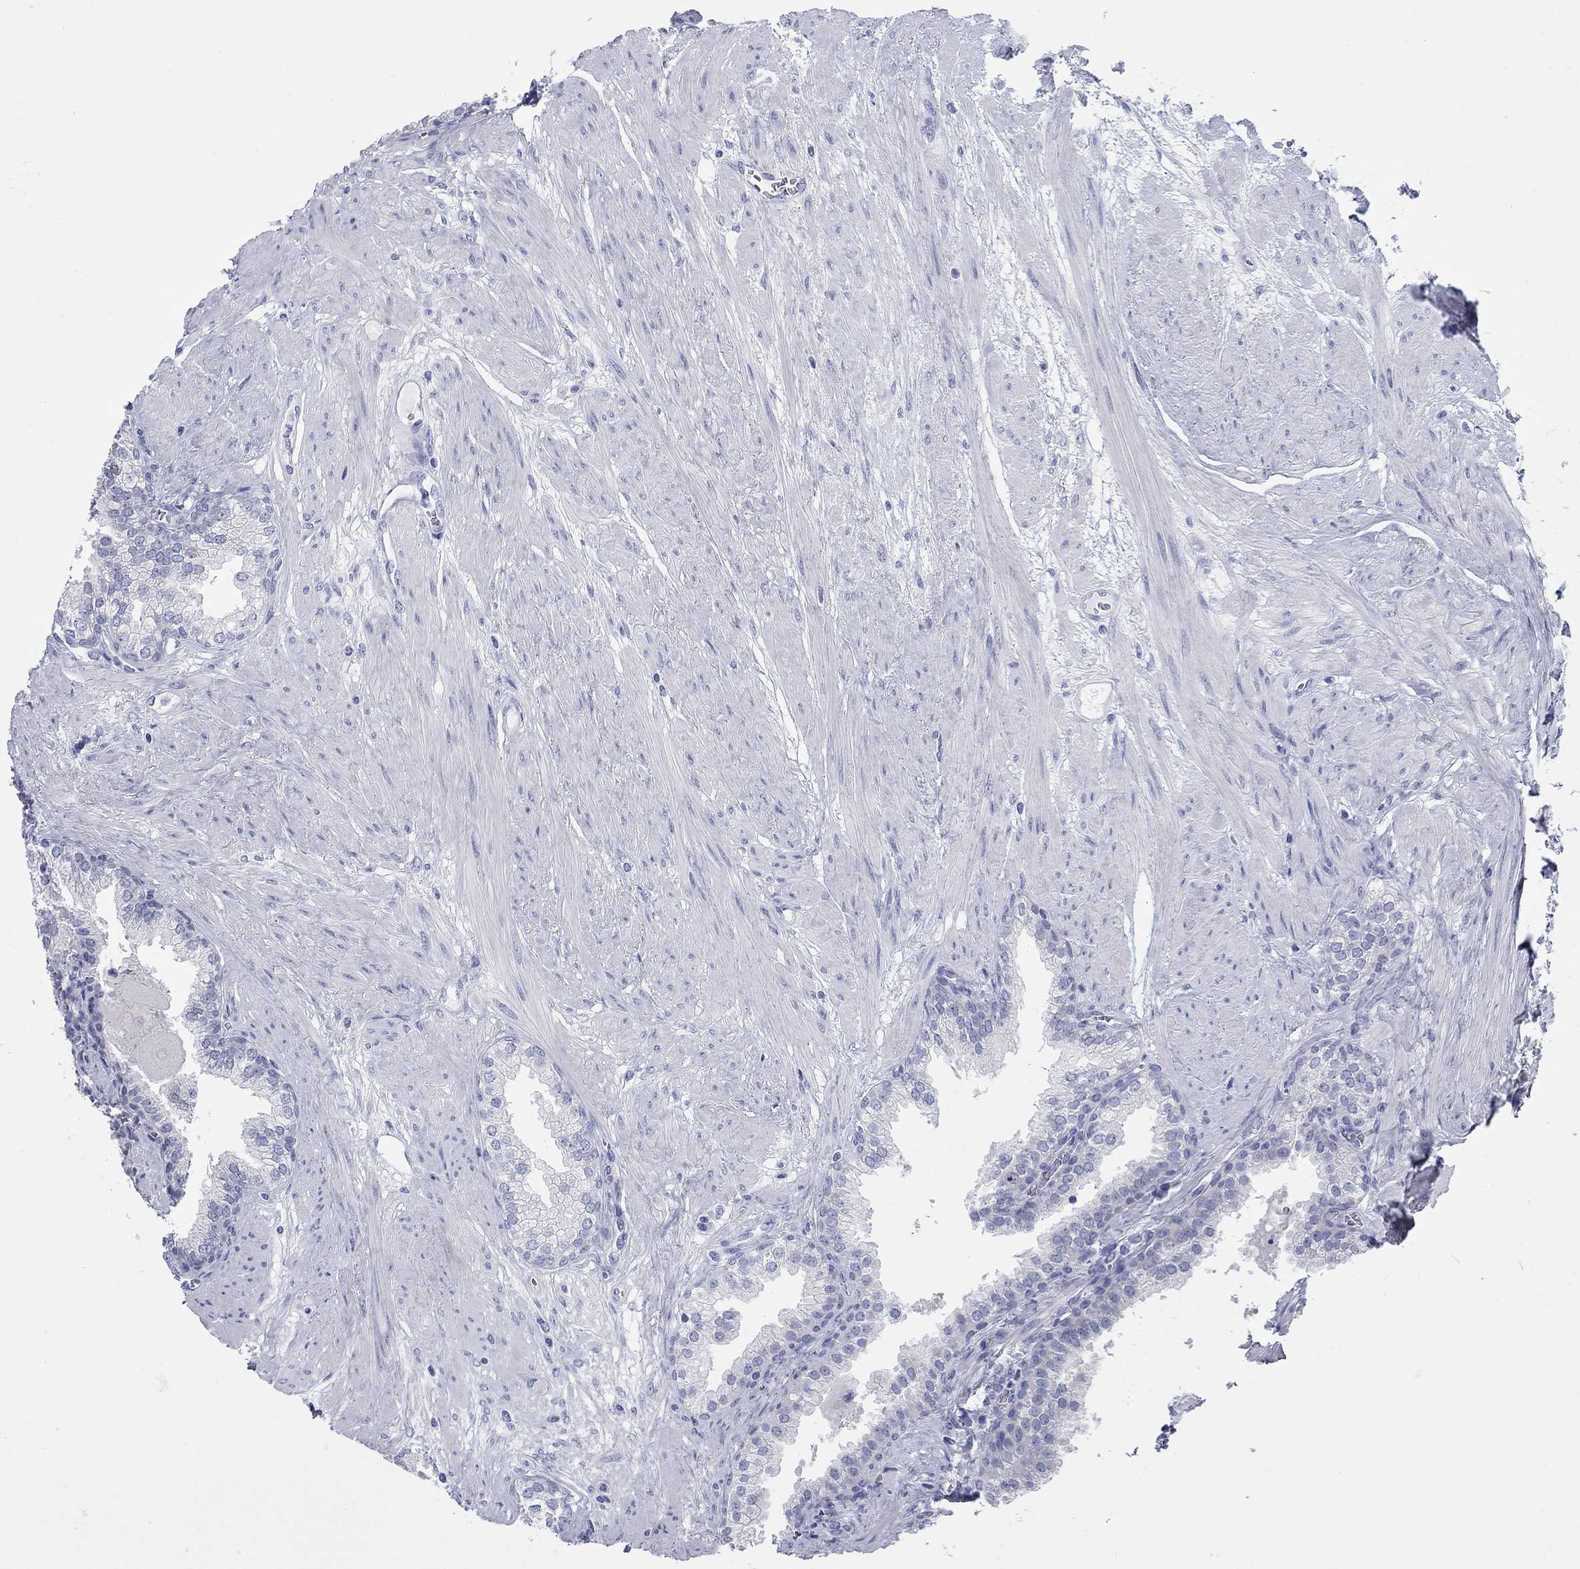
{"staining": {"intensity": "negative", "quantity": "none", "location": "none"}, "tissue": "prostate cancer", "cell_type": "Tumor cells", "image_type": "cancer", "snomed": [{"axis": "morphology", "description": "Adenocarcinoma, NOS"}, {"axis": "topography", "description": "Prostate"}], "caption": "Tumor cells are negative for brown protein staining in adenocarcinoma (prostate). The staining is performed using DAB brown chromogen with nuclei counter-stained in using hematoxylin.", "gene": "CCNA1", "patient": {"sex": "male", "age": 69}}